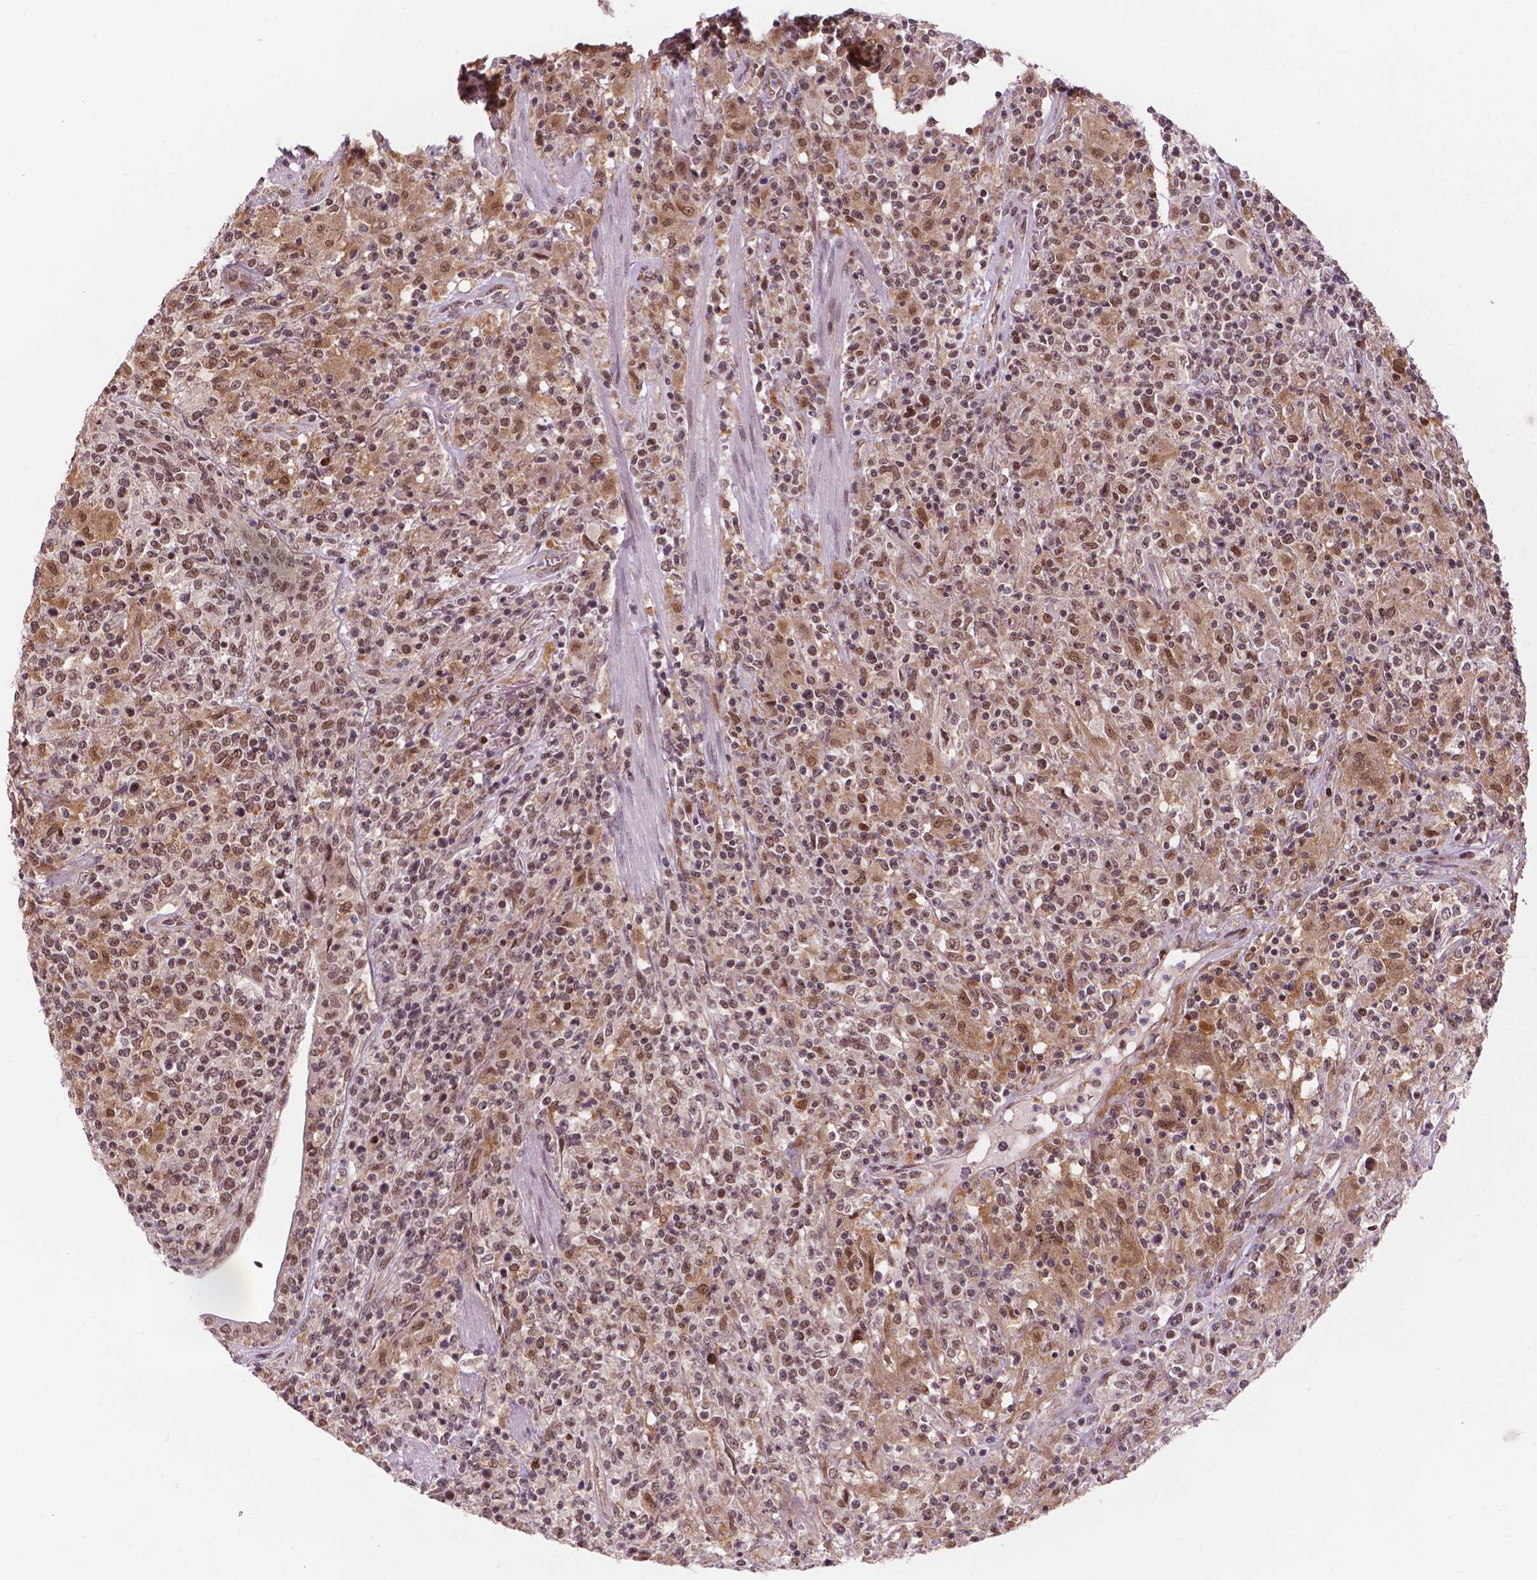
{"staining": {"intensity": "moderate", "quantity": "25%-75%", "location": "nuclear"}, "tissue": "lymphoma", "cell_type": "Tumor cells", "image_type": "cancer", "snomed": [{"axis": "morphology", "description": "Malignant lymphoma, non-Hodgkin's type, High grade"}, {"axis": "topography", "description": "Lung"}], "caption": "IHC of human malignant lymphoma, non-Hodgkin's type (high-grade) displays medium levels of moderate nuclear expression in about 25%-75% of tumor cells.", "gene": "PER2", "patient": {"sex": "male", "age": 79}}